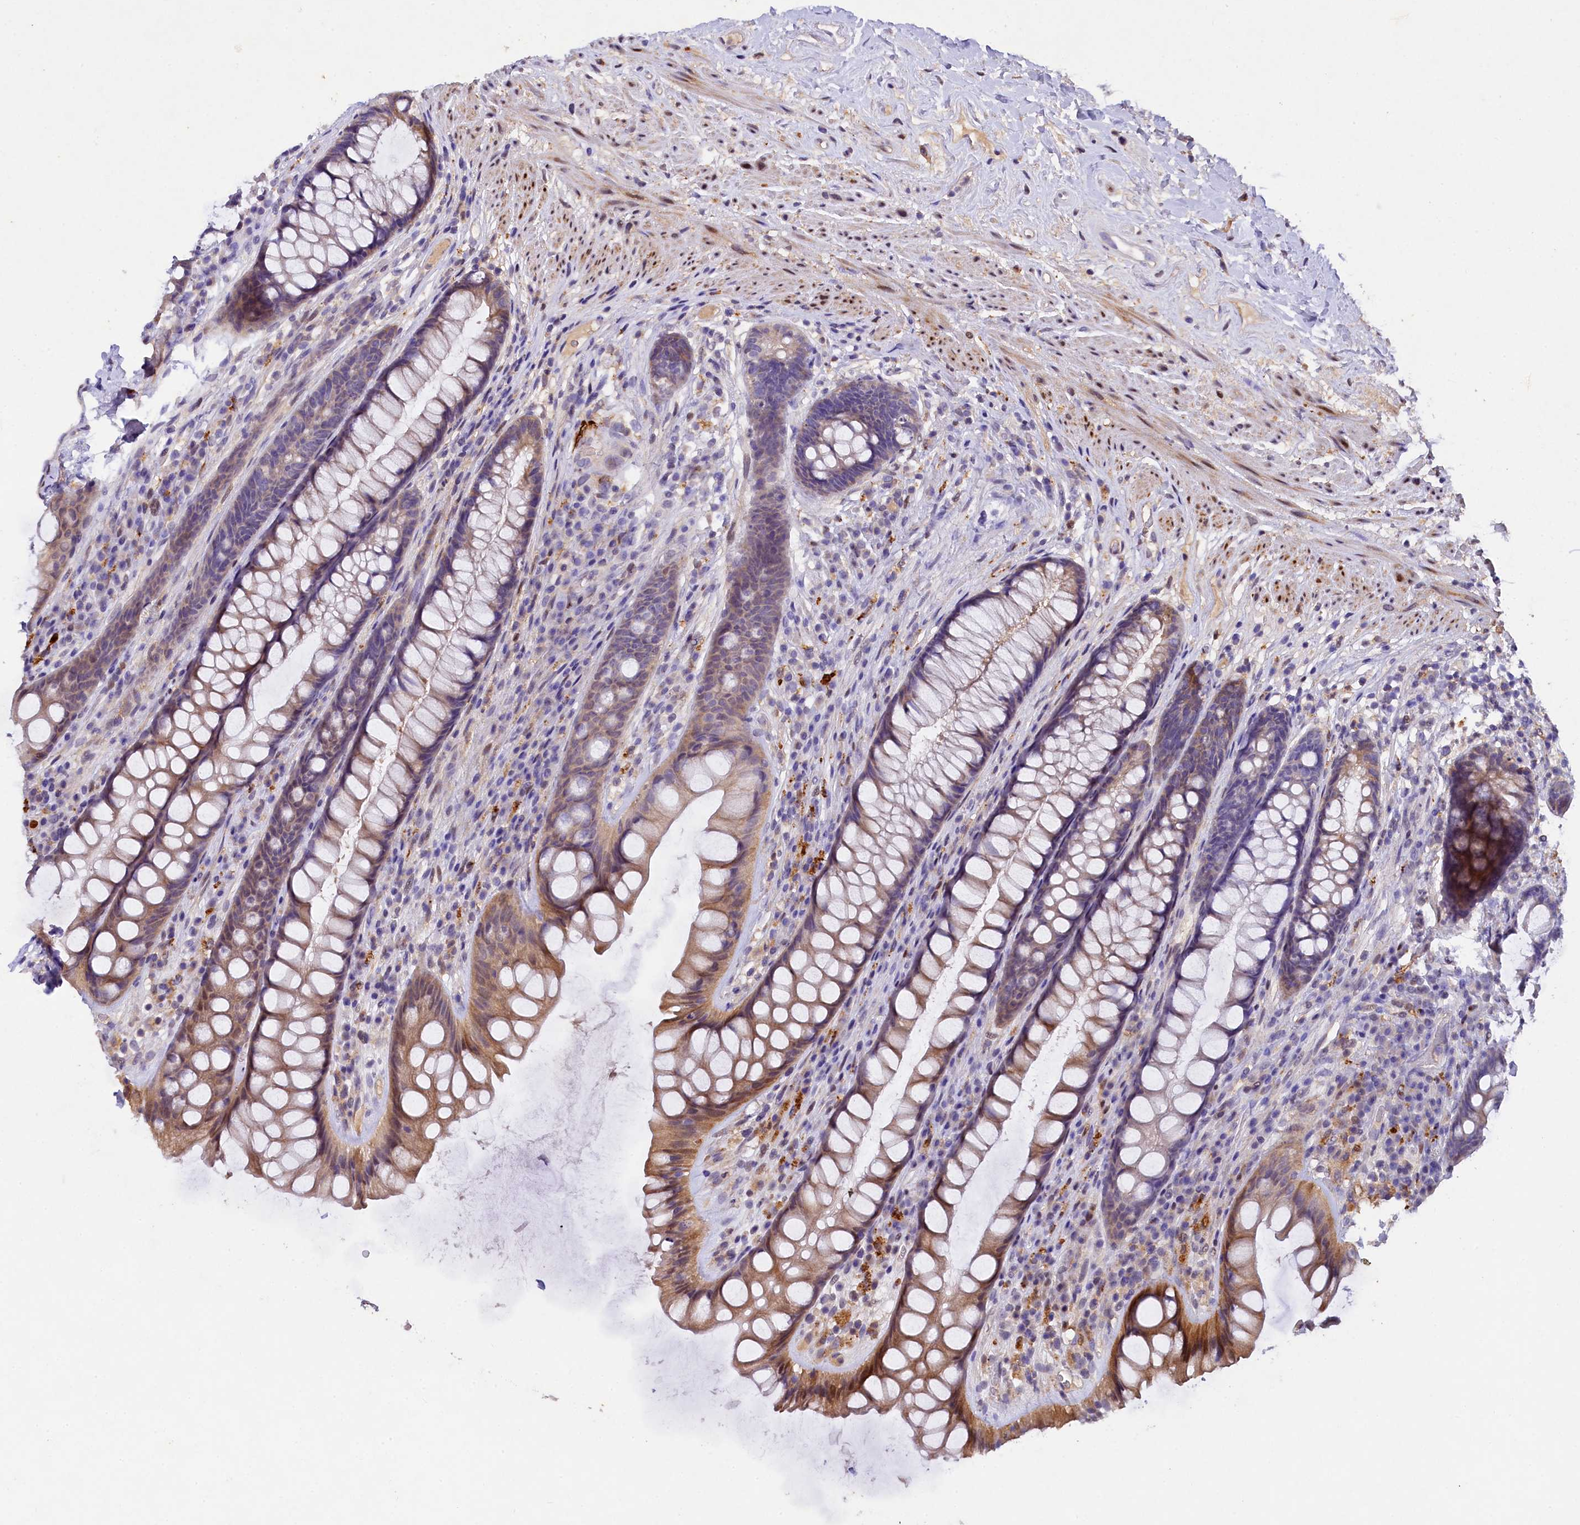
{"staining": {"intensity": "moderate", "quantity": "25%-75%", "location": "cytoplasmic/membranous"}, "tissue": "rectum", "cell_type": "Glandular cells", "image_type": "normal", "snomed": [{"axis": "morphology", "description": "Normal tissue, NOS"}, {"axis": "topography", "description": "Rectum"}], "caption": "A brown stain labels moderate cytoplasmic/membranous positivity of a protein in glandular cells of unremarkable human rectum. (Stains: DAB in brown, nuclei in blue, Microscopy: brightfield microscopy at high magnification).", "gene": "TGDS", "patient": {"sex": "male", "age": 74}}